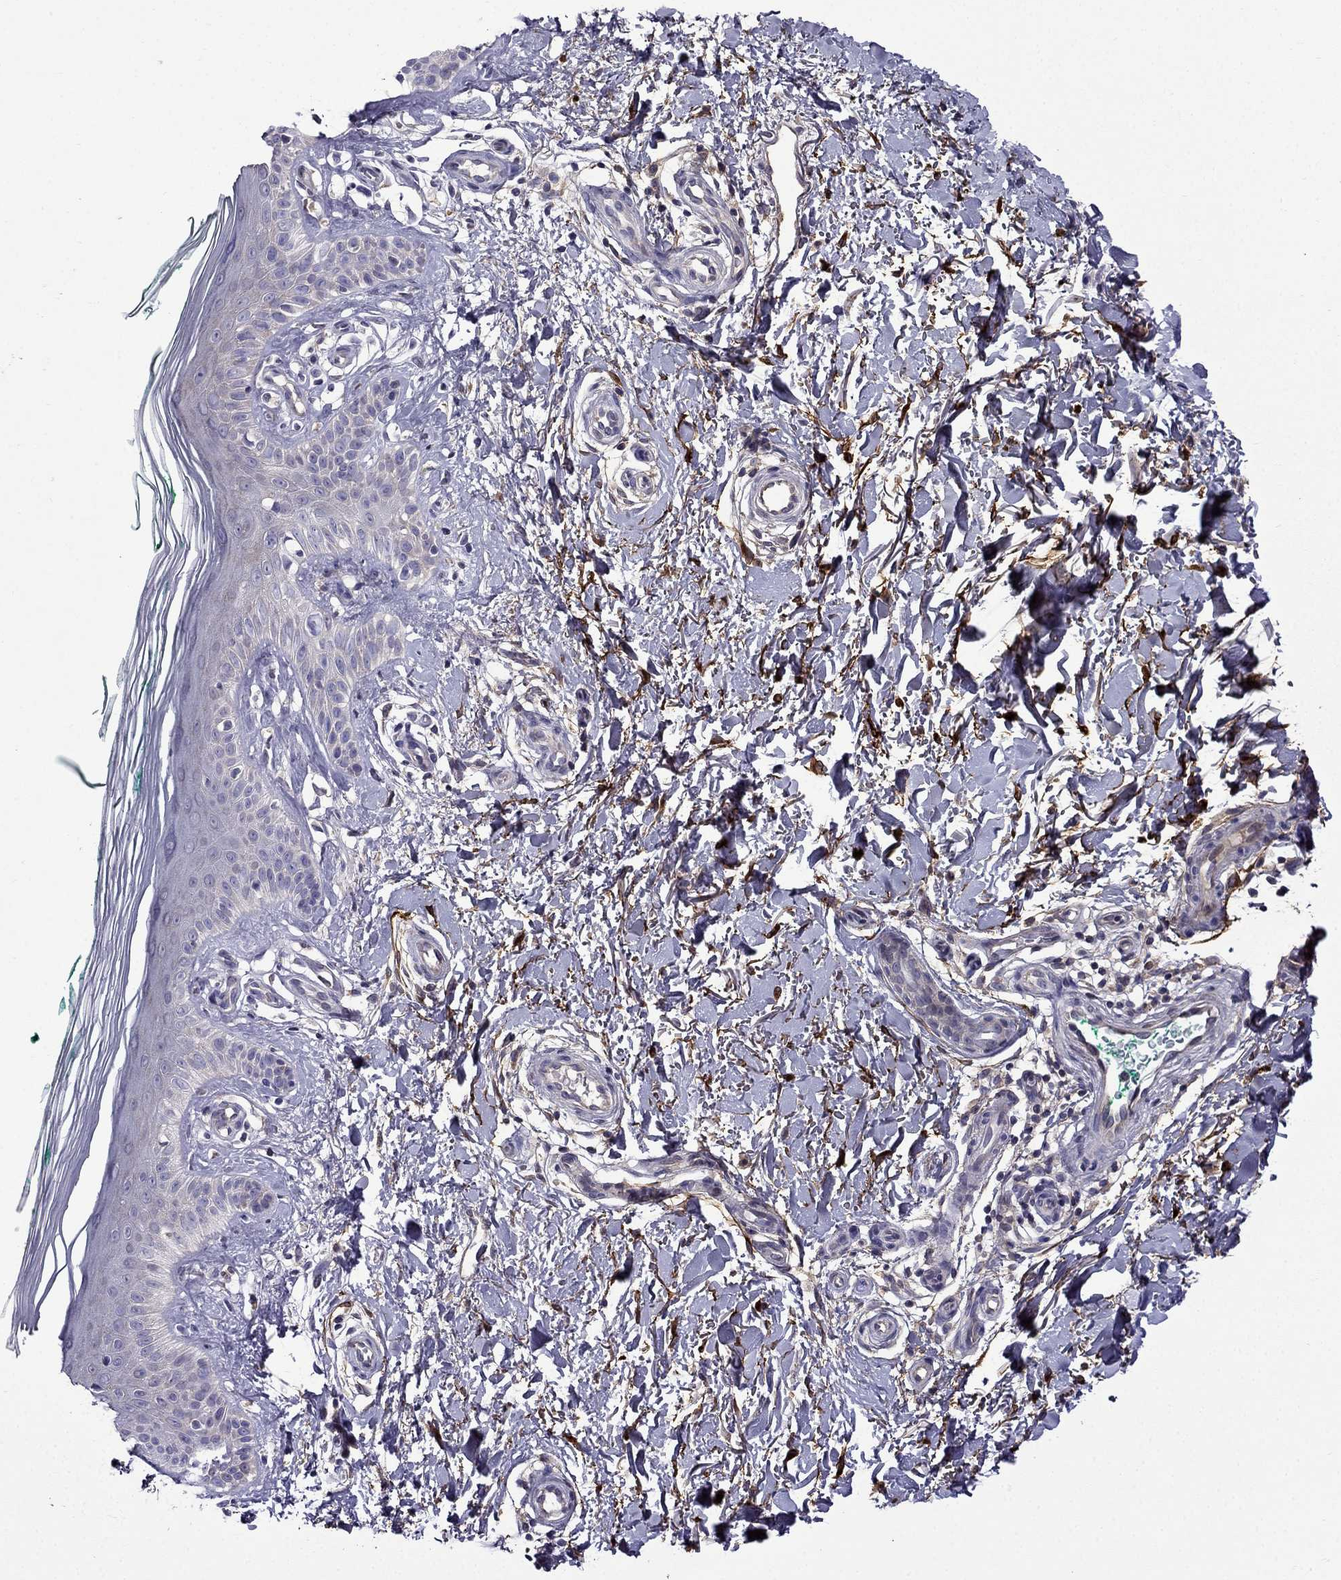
{"staining": {"intensity": "negative", "quantity": "none", "location": "none"}, "tissue": "skin", "cell_type": "Fibroblasts", "image_type": "normal", "snomed": [{"axis": "morphology", "description": "Normal tissue, NOS"}, {"axis": "morphology", "description": "Inflammation, NOS"}, {"axis": "morphology", "description": "Fibrosis, NOS"}, {"axis": "topography", "description": "Skin"}], "caption": "IHC image of unremarkable skin: human skin stained with DAB (3,3'-diaminobenzidine) demonstrates no significant protein staining in fibroblasts.", "gene": "PI16", "patient": {"sex": "male", "age": 71}}